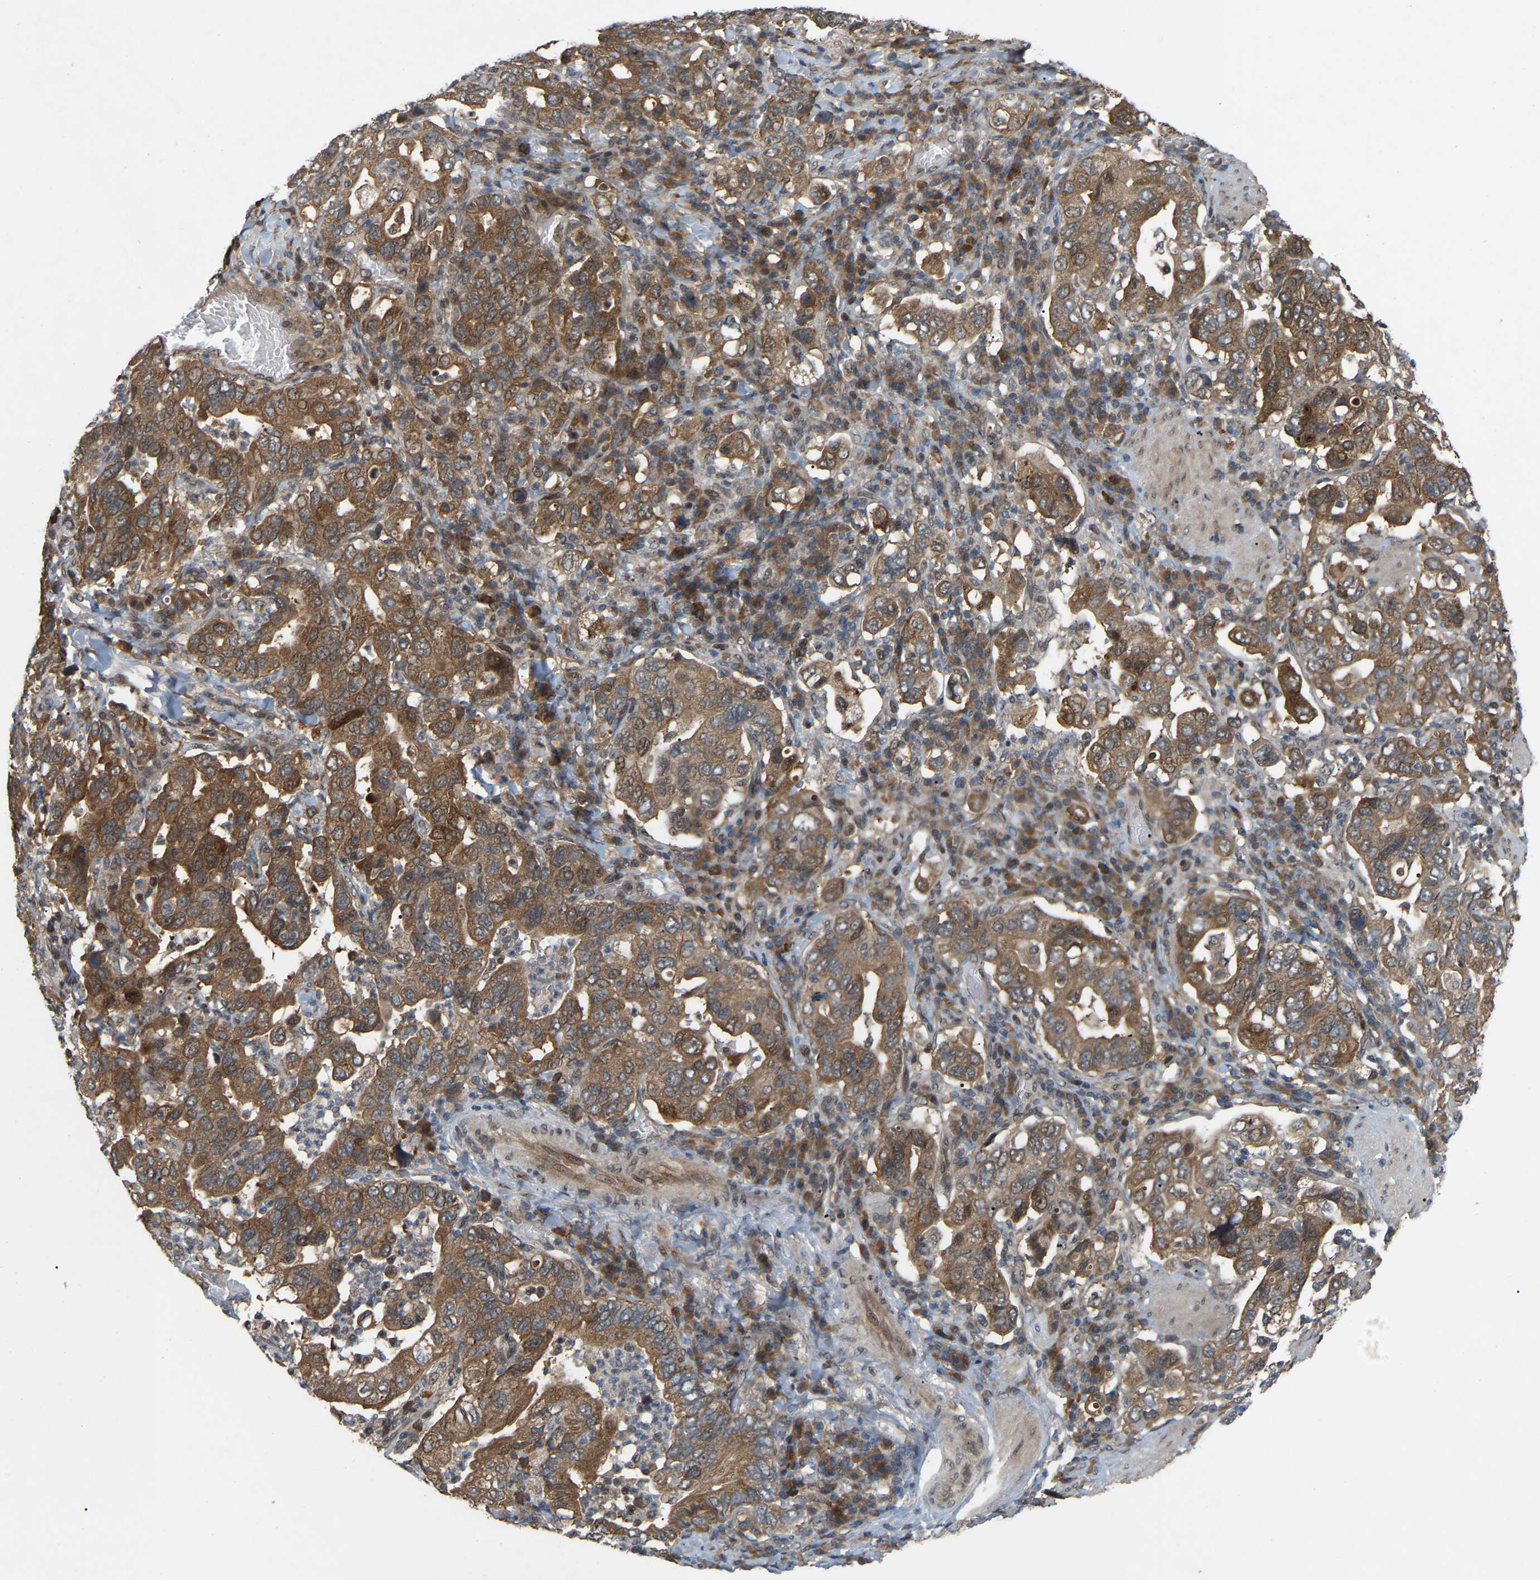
{"staining": {"intensity": "strong", "quantity": ">75%", "location": "cytoplasmic/membranous"}, "tissue": "stomach cancer", "cell_type": "Tumor cells", "image_type": "cancer", "snomed": [{"axis": "morphology", "description": "Adenocarcinoma, NOS"}, {"axis": "topography", "description": "Stomach, upper"}], "caption": "Human stomach cancer (adenocarcinoma) stained with a protein marker displays strong staining in tumor cells.", "gene": "CROT", "patient": {"sex": "male", "age": 62}}